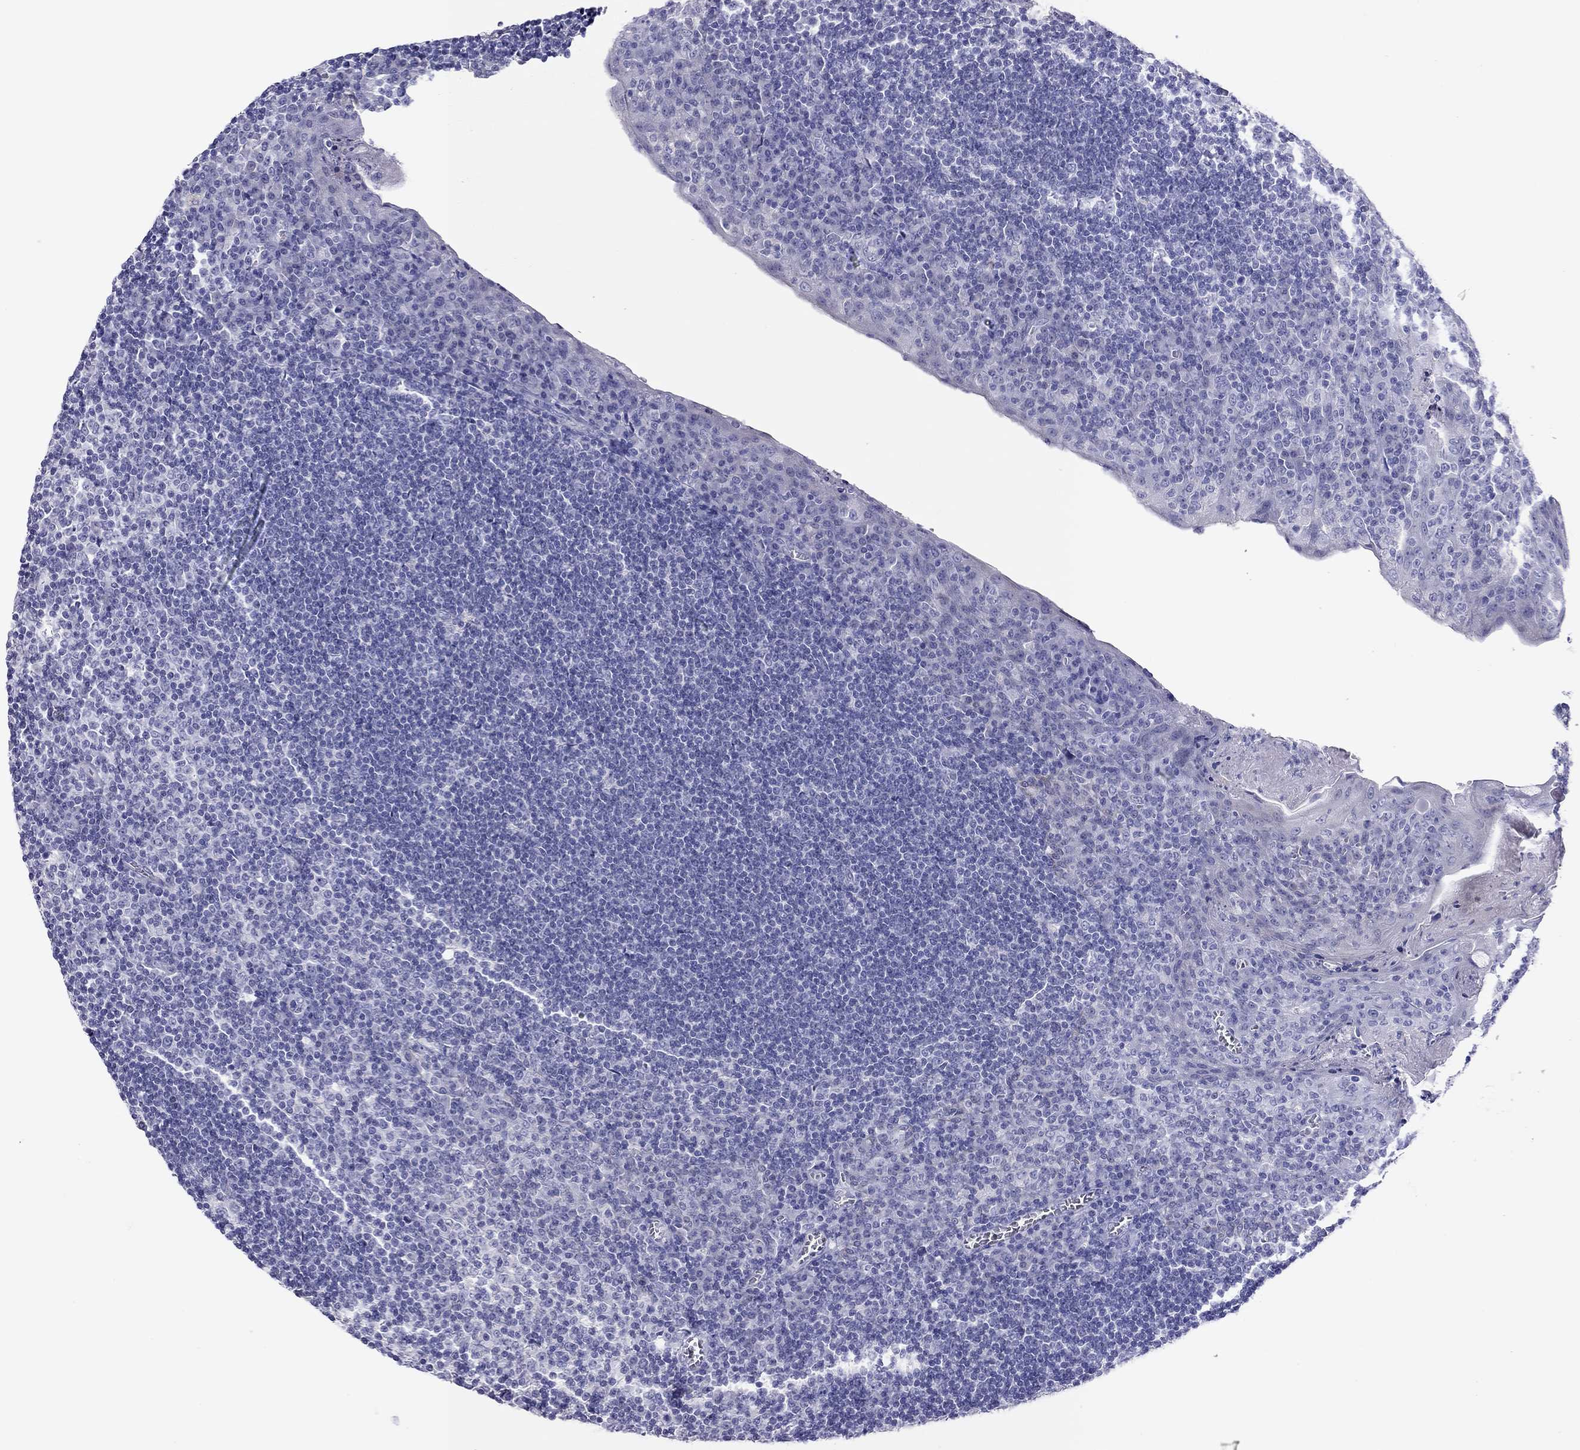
{"staining": {"intensity": "negative", "quantity": "none", "location": "none"}, "tissue": "tonsil", "cell_type": "Germinal center cells", "image_type": "normal", "snomed": [{"axis": "morphology", "description": "Normal tissue, NOS"}, {"axis": "topography", "description": "Tonsil"}], "caption": "DAB (3,3'-diaminobenzidine) immunohistochemical staining of unremarkable tonsil displays no significant staining in germinal center cells.", "gene": "CAPNS2", "patient": {"sex": "female", "age": 13}}